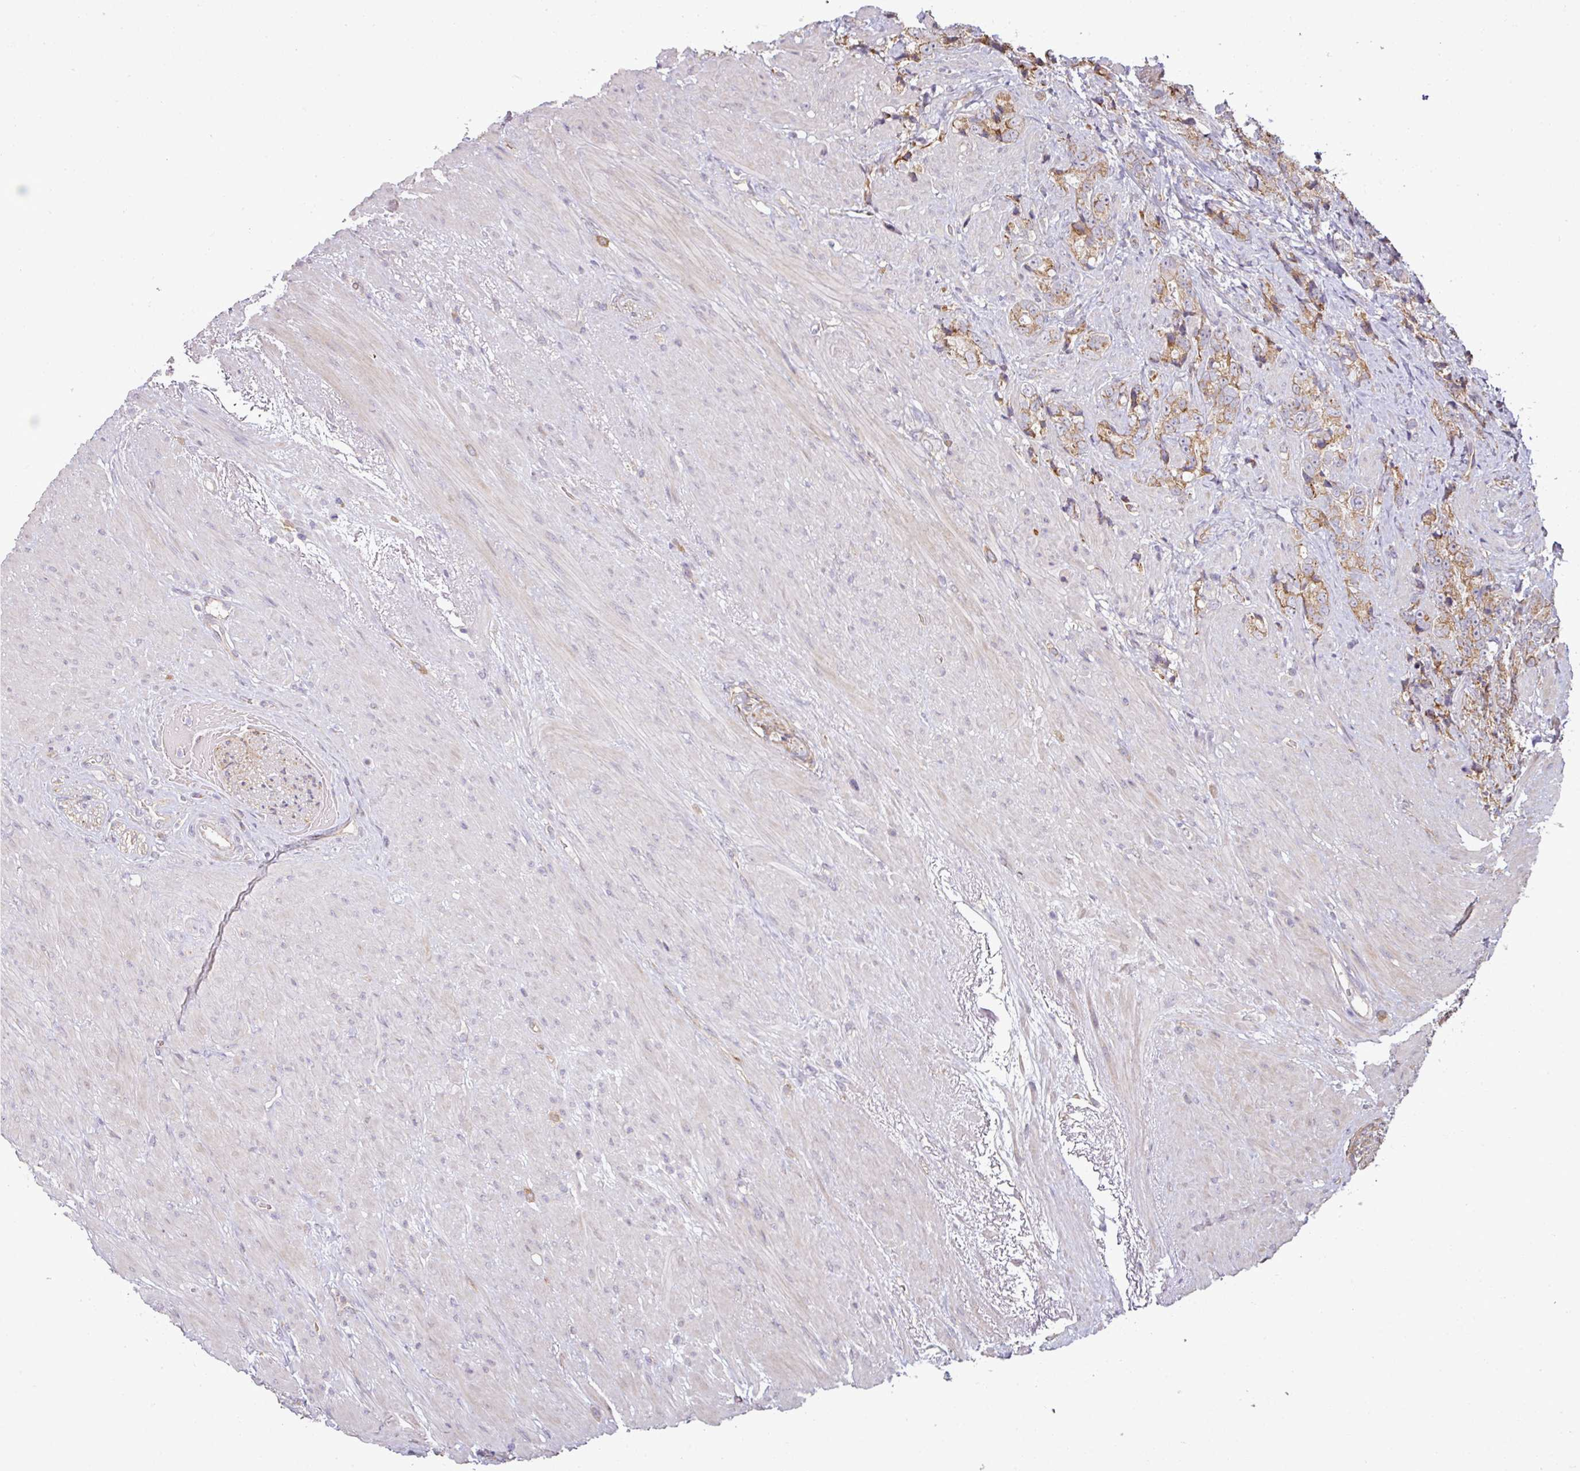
{"staining": {"intensity": "moderate", "quantity": ">75%", "location": "cytoplasmic/membranous"}, "tissue": "prostate cancer", "cell_type": "Tumor cells", "image_type": "cancer", "snomed": [{"axis": "morphology", "description": "Adenocarcinoma, High grade"}, {"axis": "topography", "description": "Prostate"}], "caption": "An immunohistochemistry image of tumor tissue is shown. Protein staining in brown labels moderate cytoplasmic/membranous positivity in prostate cancer (high-grade adenocarcinoma) within tumor cells. (DAB = brown stain, brightfield microscopy at high magnification).", "gene": "TIMMDC1", "patient": {"sex": "male", "age": 74}}